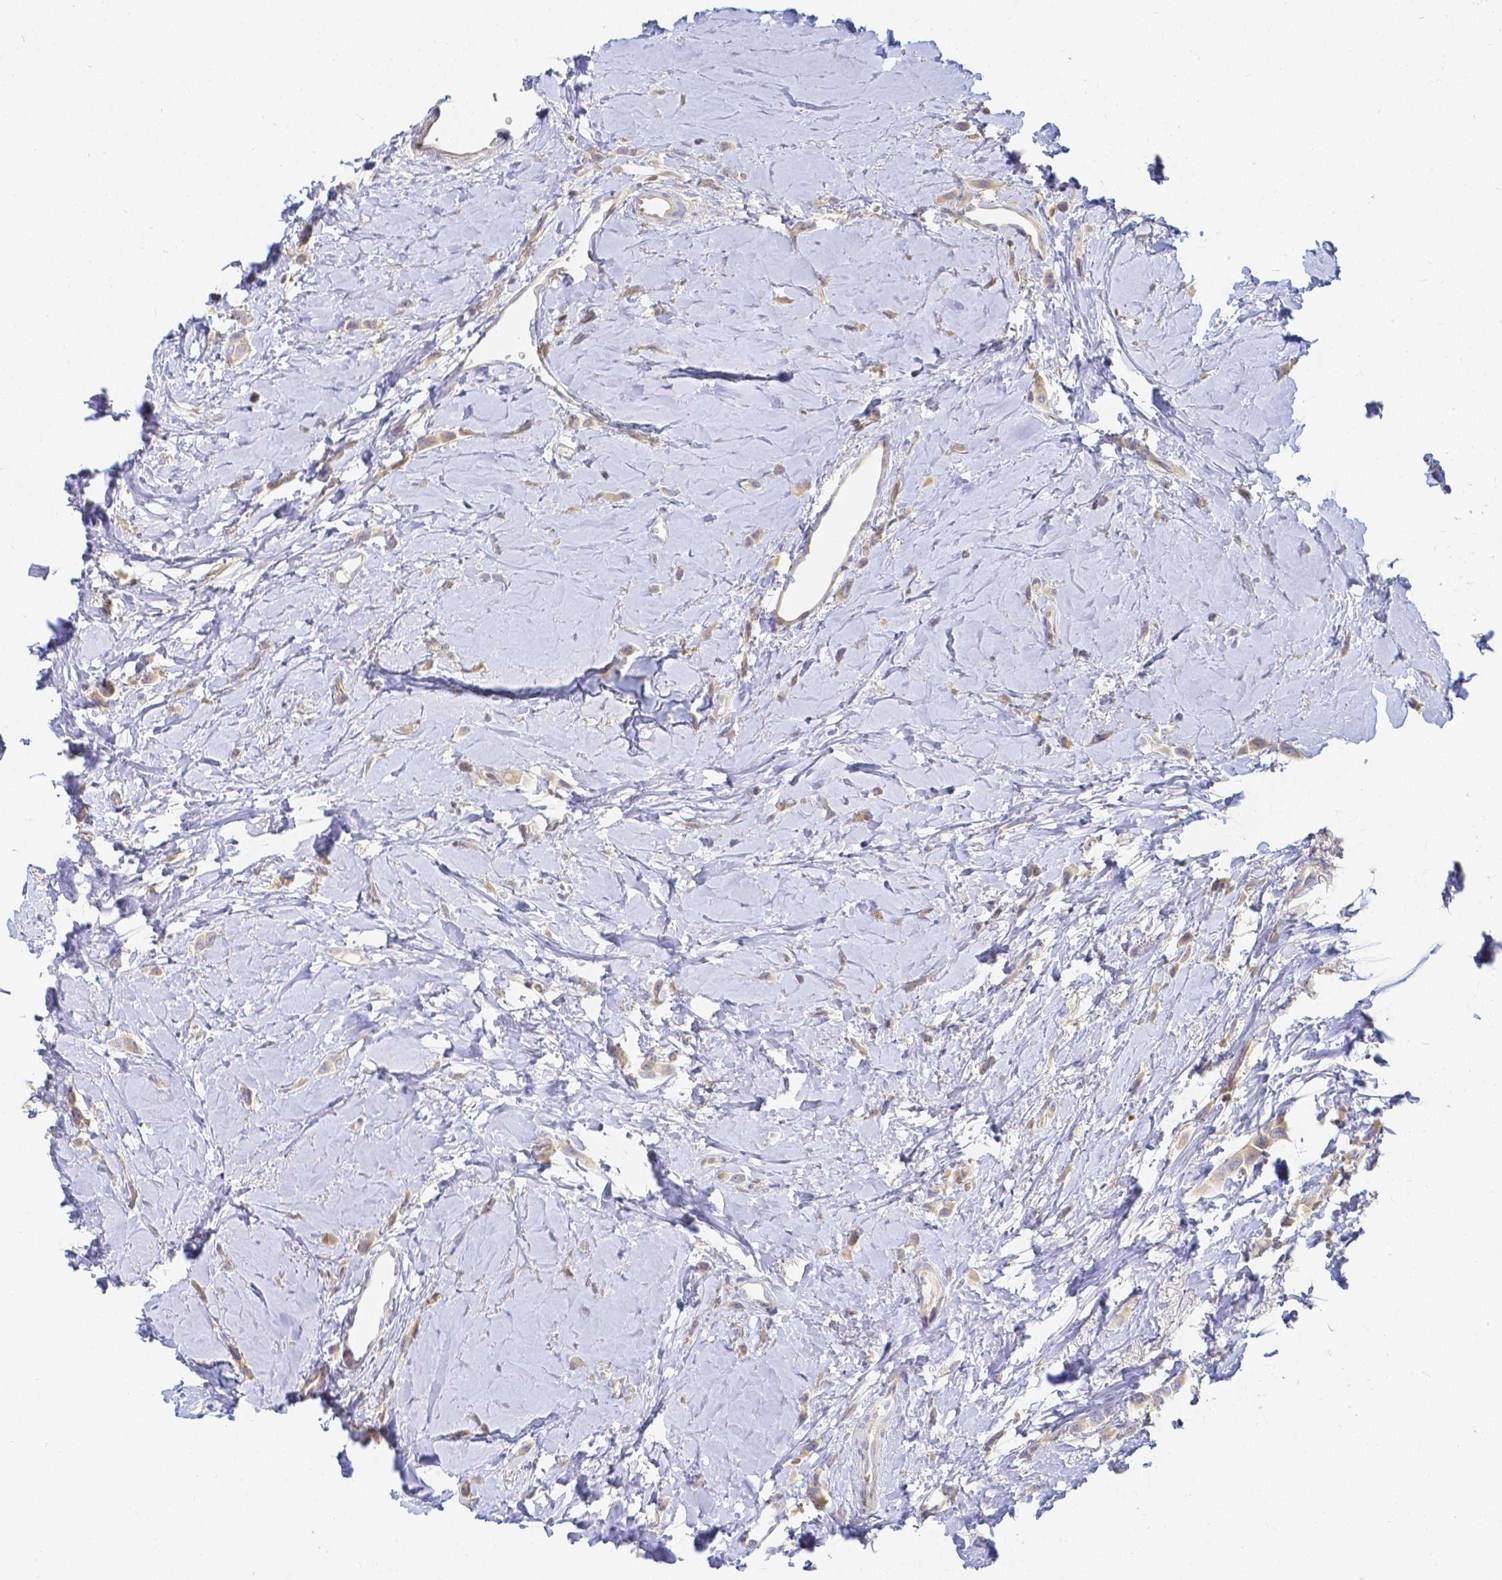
{"staining": {"intensity": "negative", "quantity": "none", "location": "none"}, "tissue": "breast cancer", "cell_type": "Tumor cells", "image_type": "cancer", "snomed": [{"axis": "morphology", "description": "Lobular carcinoma"}, {"axis": "topography", "description": "Breast"}], "caption": "Tumor cells are negative for brown protein staining in breast lobular carcinoma.", "gene": "KCNH1", "patient": {"sex": "female", "age": 66}}